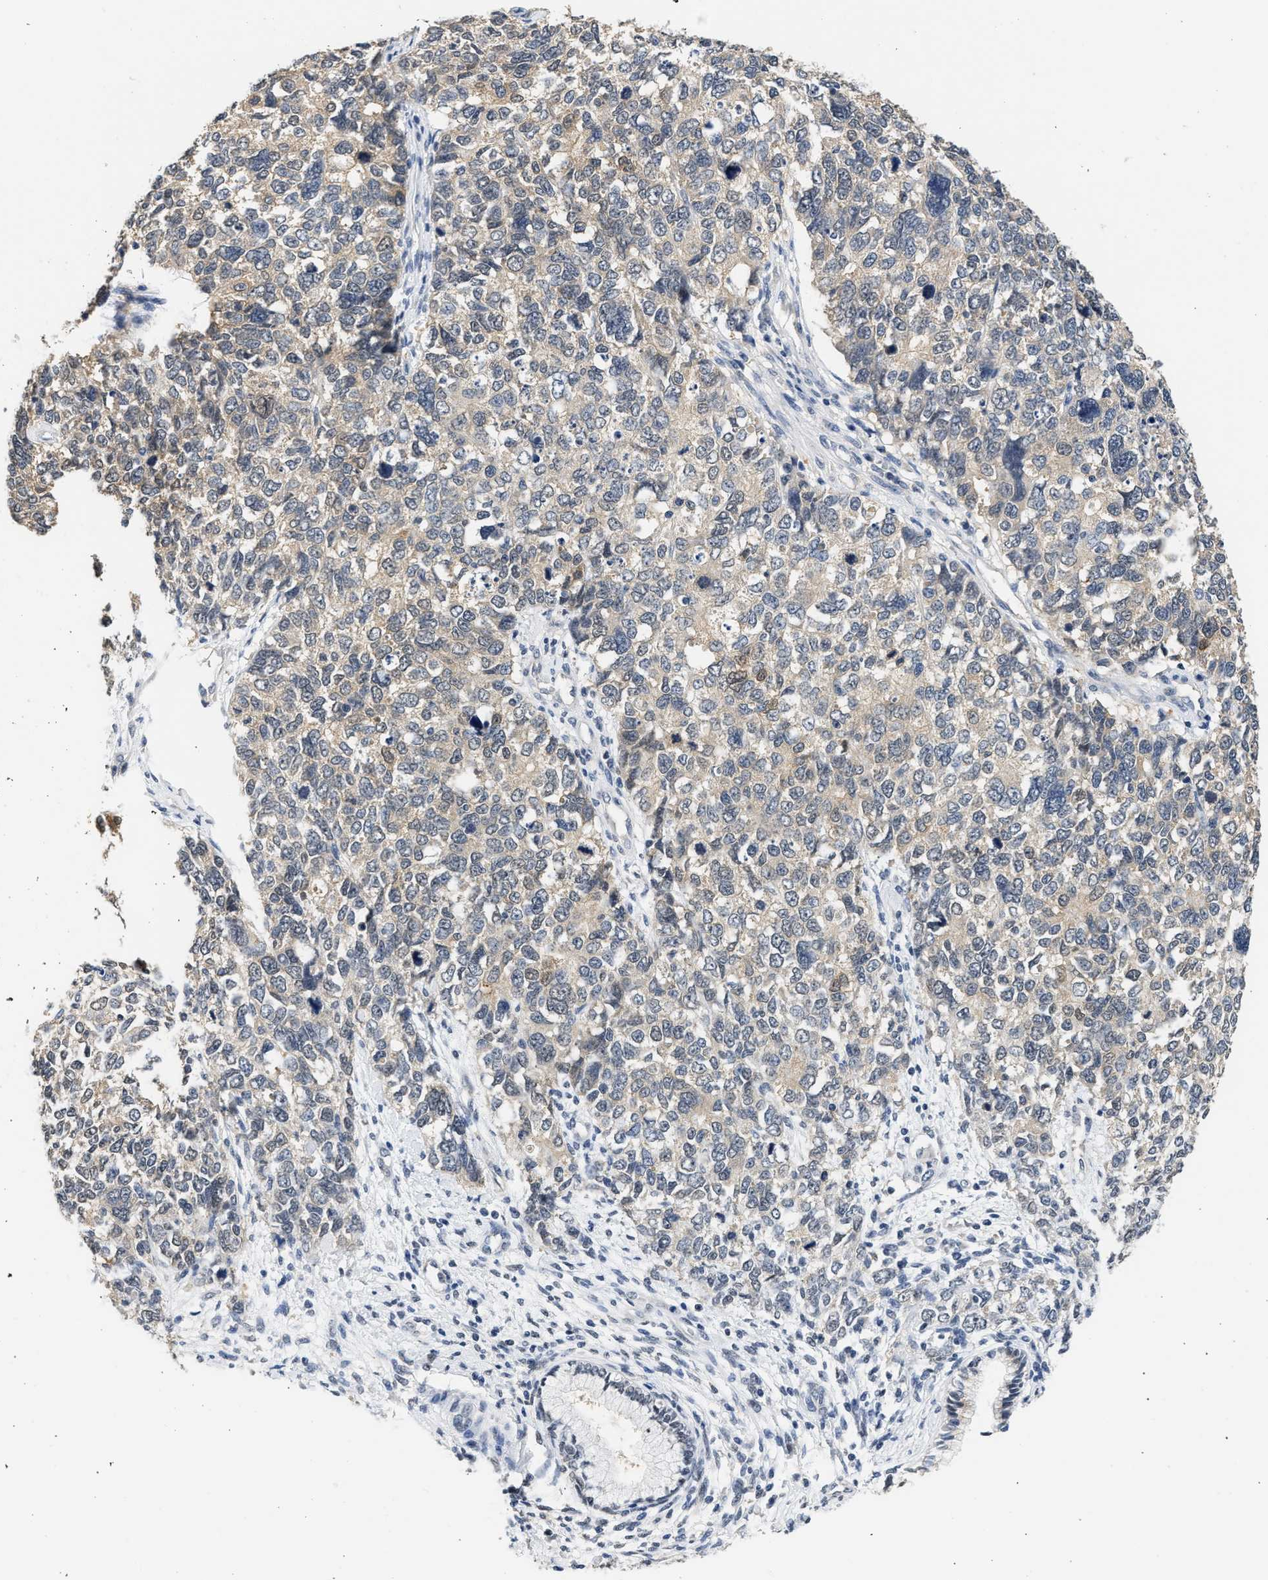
{"staining": {"intensity": "weak", "quantity": "<25%", "location": "cytoplasmic/membranous"}, "tissue": "cervical cancer", "cell_type": "Tumor cells", "image_type": "cancer", "snomed": [{"axis": "morphology", "description": "Squamous cell carcinoma, NOS"}, {"axis": "topography", "description": "Cervix"}], "caption": "Cervical cancer was stained to show a protein in brown. There is no significant staining in tumor cells.", "gene": "PPM1L", "patient": {"sex": "female", "age": 63}}